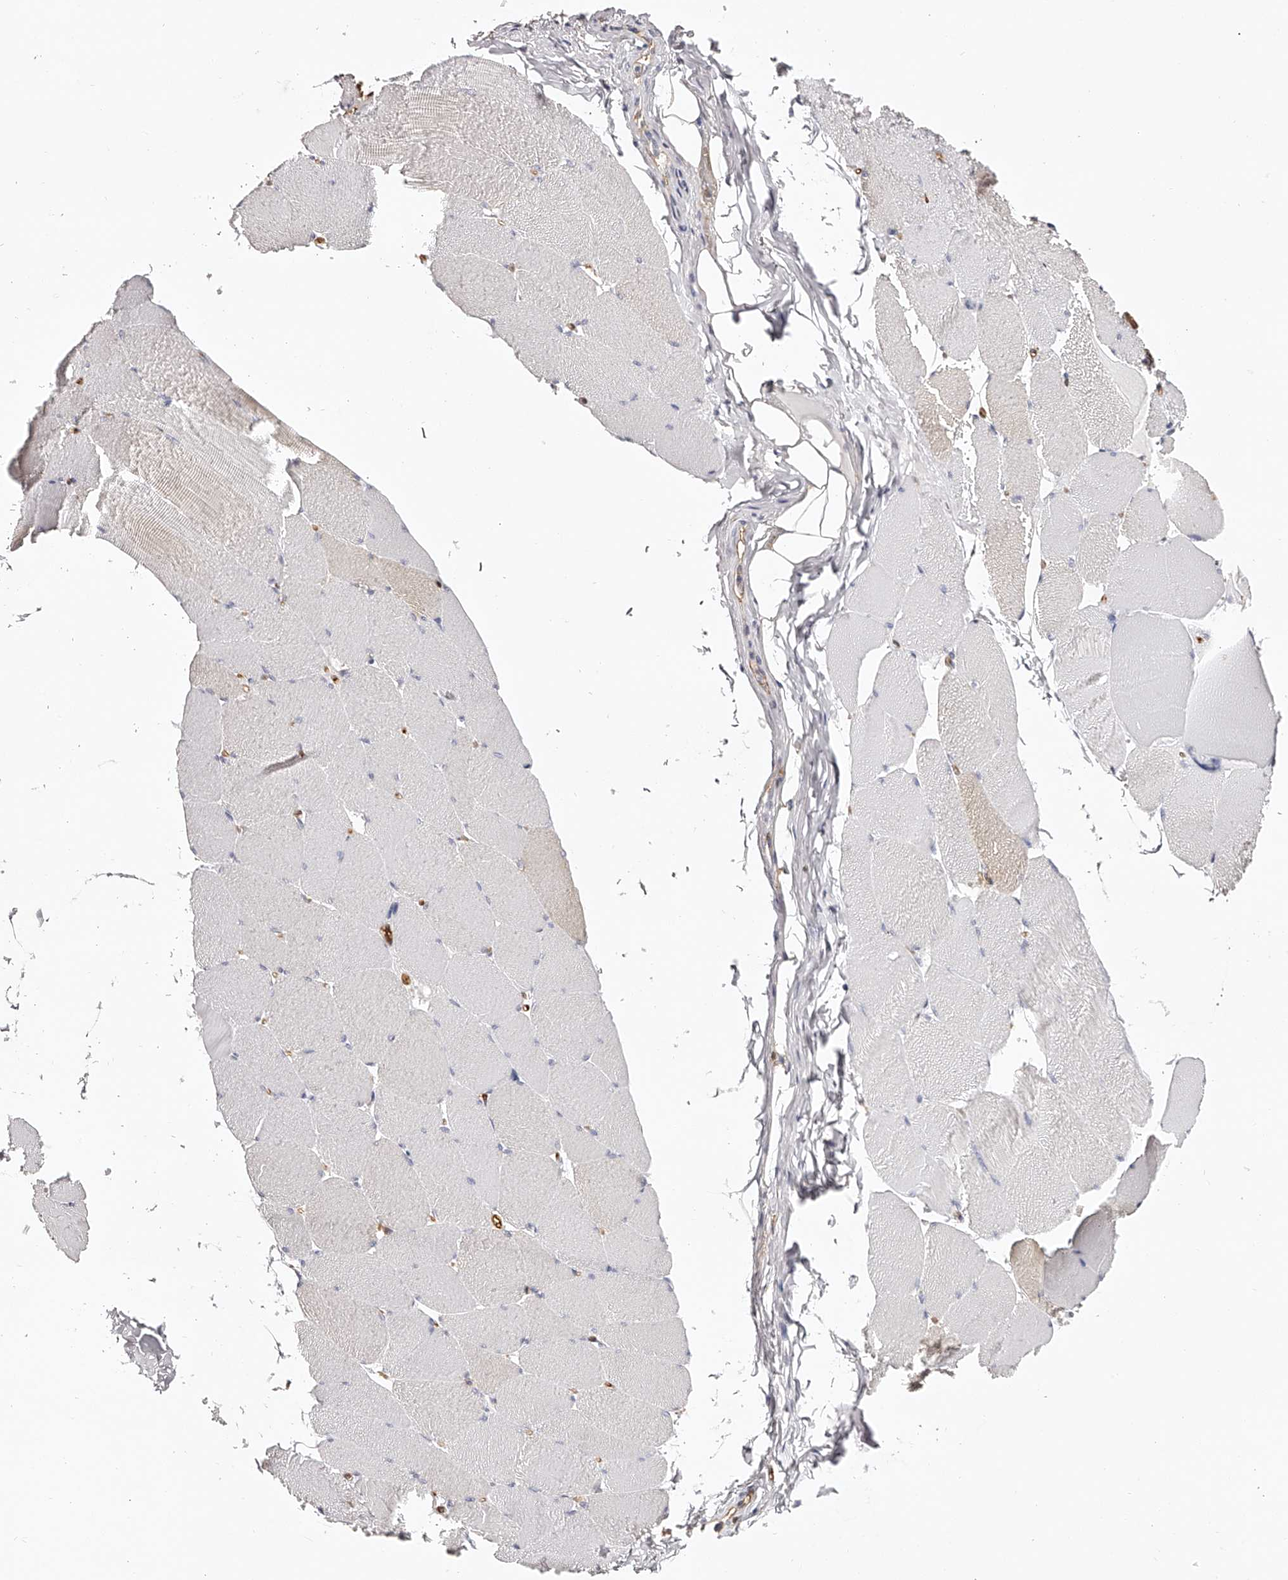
{"staining": {"intensity": "negative", "quantity": "none", "location": "none"}, "tissue": "skeletal muscle", "cell_type": "Myocytes", "image_type": "normal", "snomed": [{"axis": "morphology", "description": "Normal tissue, NOS"}, {"axis": "topography", "description": "Skeletal muscle"}], "caption": "Immunohistochemistry (IHC) photomicrograph of benign skeletal muscle stained for a protein (brown), which reveals no expression in myocytes.", "gene": "LAP3", "patient": {"sex": "male", "age": 62}}